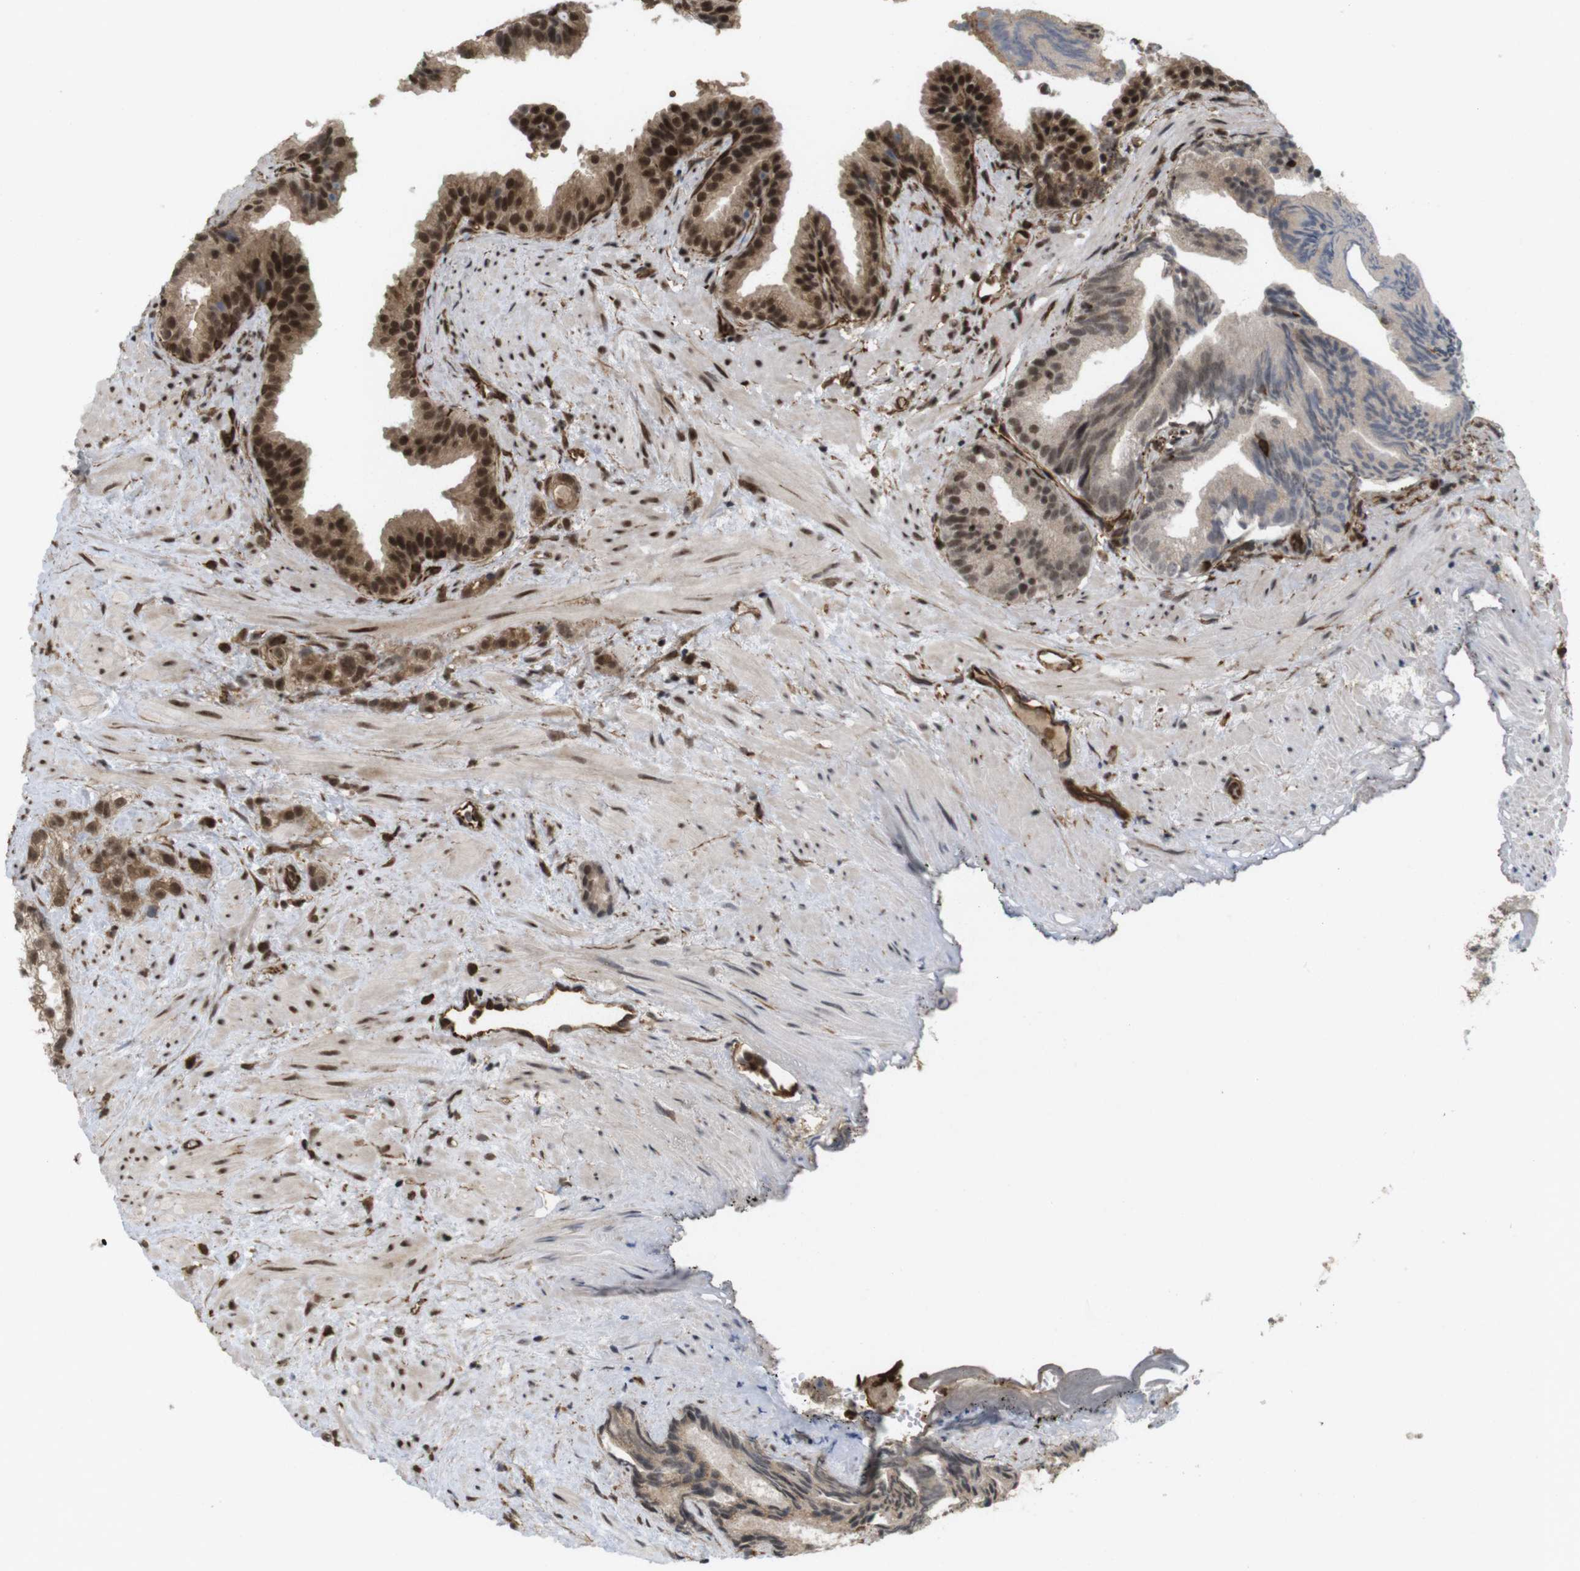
{"staining": {"intensity": "strong", "quantity": ">75%", "location": "cytoplasmic/membranous,nuclear"}, "tissue": "prostate cancer", "cell_type": "Tumor cells", "image_type": "cancer", "snomed": [{"axis": "morphology", "description": "Adenocarcinoma, Low grade"}, {"axis": "topography", "description": "Prostate"}], "caption": "Tumor cells demonstrate strong cytoplasmic/membranous and nuclear expression in about >75% of cells in prostate adenocarcinoma (low-grade).", "gene": "SP2", "patient": {"sex": "male", "age": 89}}